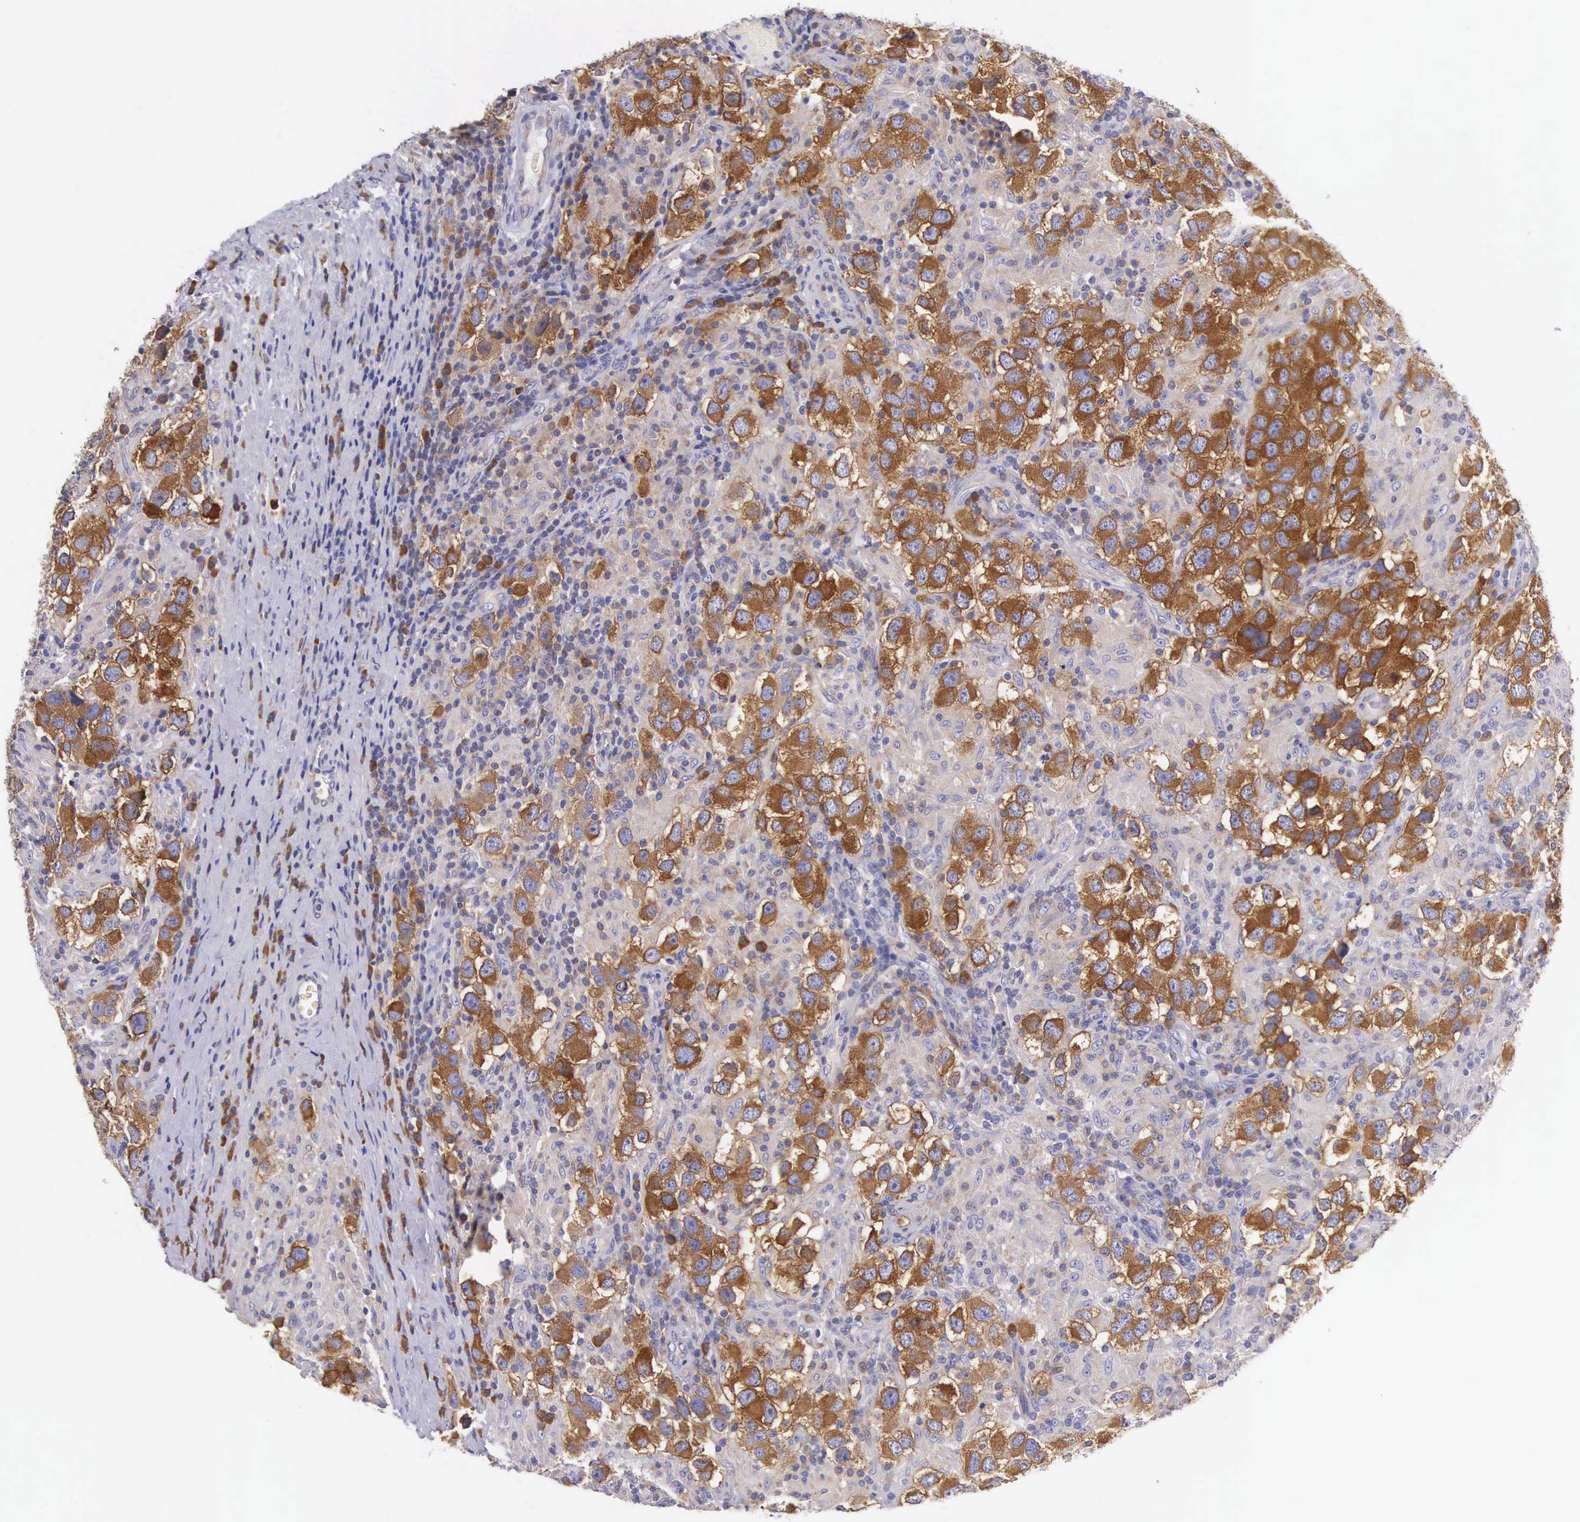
{"staining": {"intensity": "moderate", "quantity": "25%-75%", "location": "cytoplasmic/membranous"}, "tissue": "testis cancer", "cell_type": "Tumor cells", "image_type": "cancer", "snomed": [{"axis": "morphology", "description": "Carcinoma, Embryonal, NOS"}, {"axis": "topography", "description": "Testis"}], "caption": "This is a micrograph of immunohistochemistry staining of testis cancer (embryonal carcinoma), which shows moderate positivity in the cytoplasmic/membranous of tumor cells.", "gene": "OSBPL3", "patient": {"sex": "male", "age": 21}}